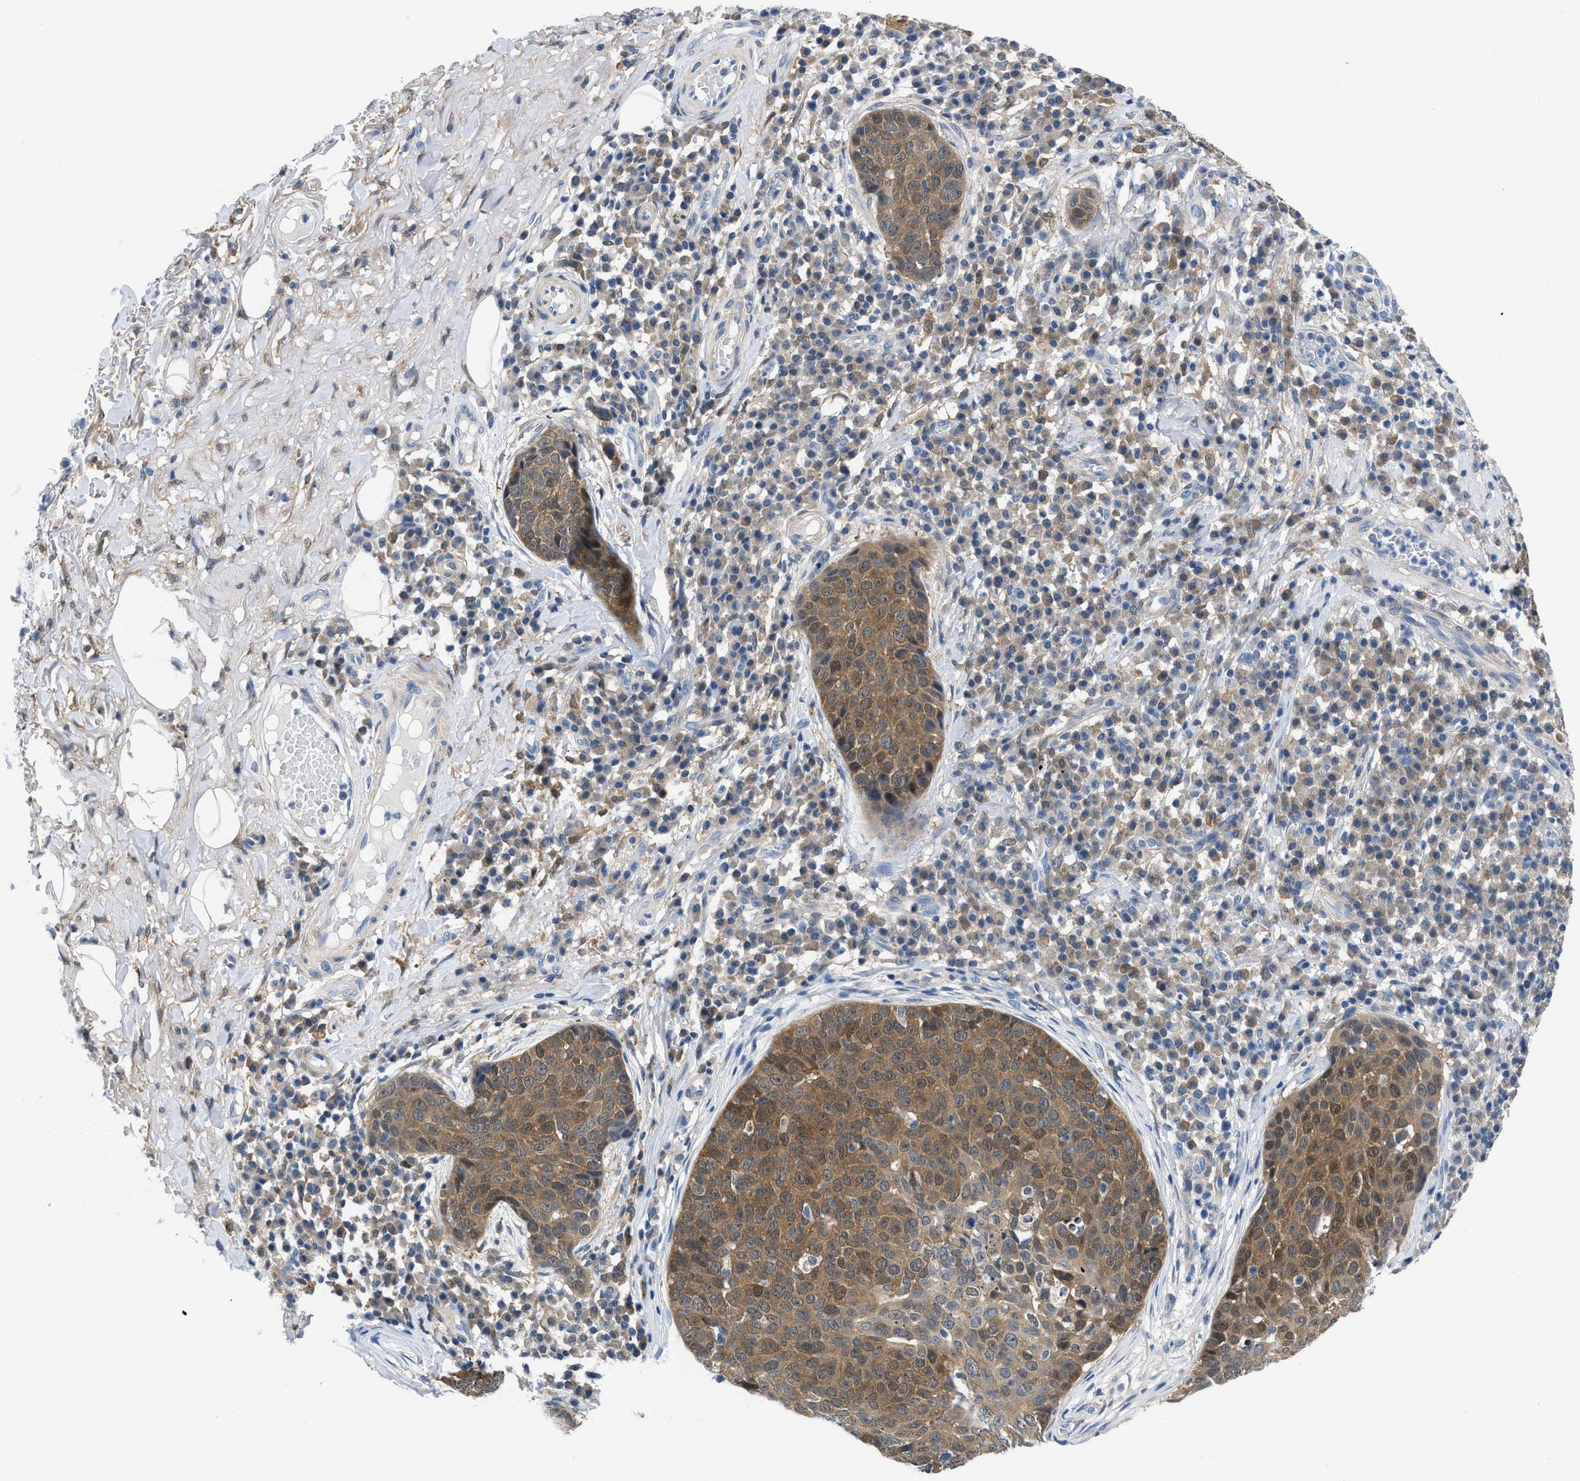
{"staining": {"intensity": "moderate", "quantity": ">75%", "location": "cytoplasmic/membranous,nuclear"}, "tissue": "skin cancer", "cell_type": "Tumor cells", "image_type": "cancer", "snomed": [{"axis": "morphology", "description": "Squamous cell carcinoma in situ, NOS"}, {"axis": "morphology", "description": "Squamous cell carcinoma, NOS"}, {"axis": "topography", "description": "Skin"}], "caption": "Squamous cell carcinoma (skin) stained for a protein (brown) shows moderate cytoplasmic/membranous and nuclear positive positivity in about >75% of tumor cells.", "gene": "CBR1", "patient": {"sex": "male", "age": 93}}